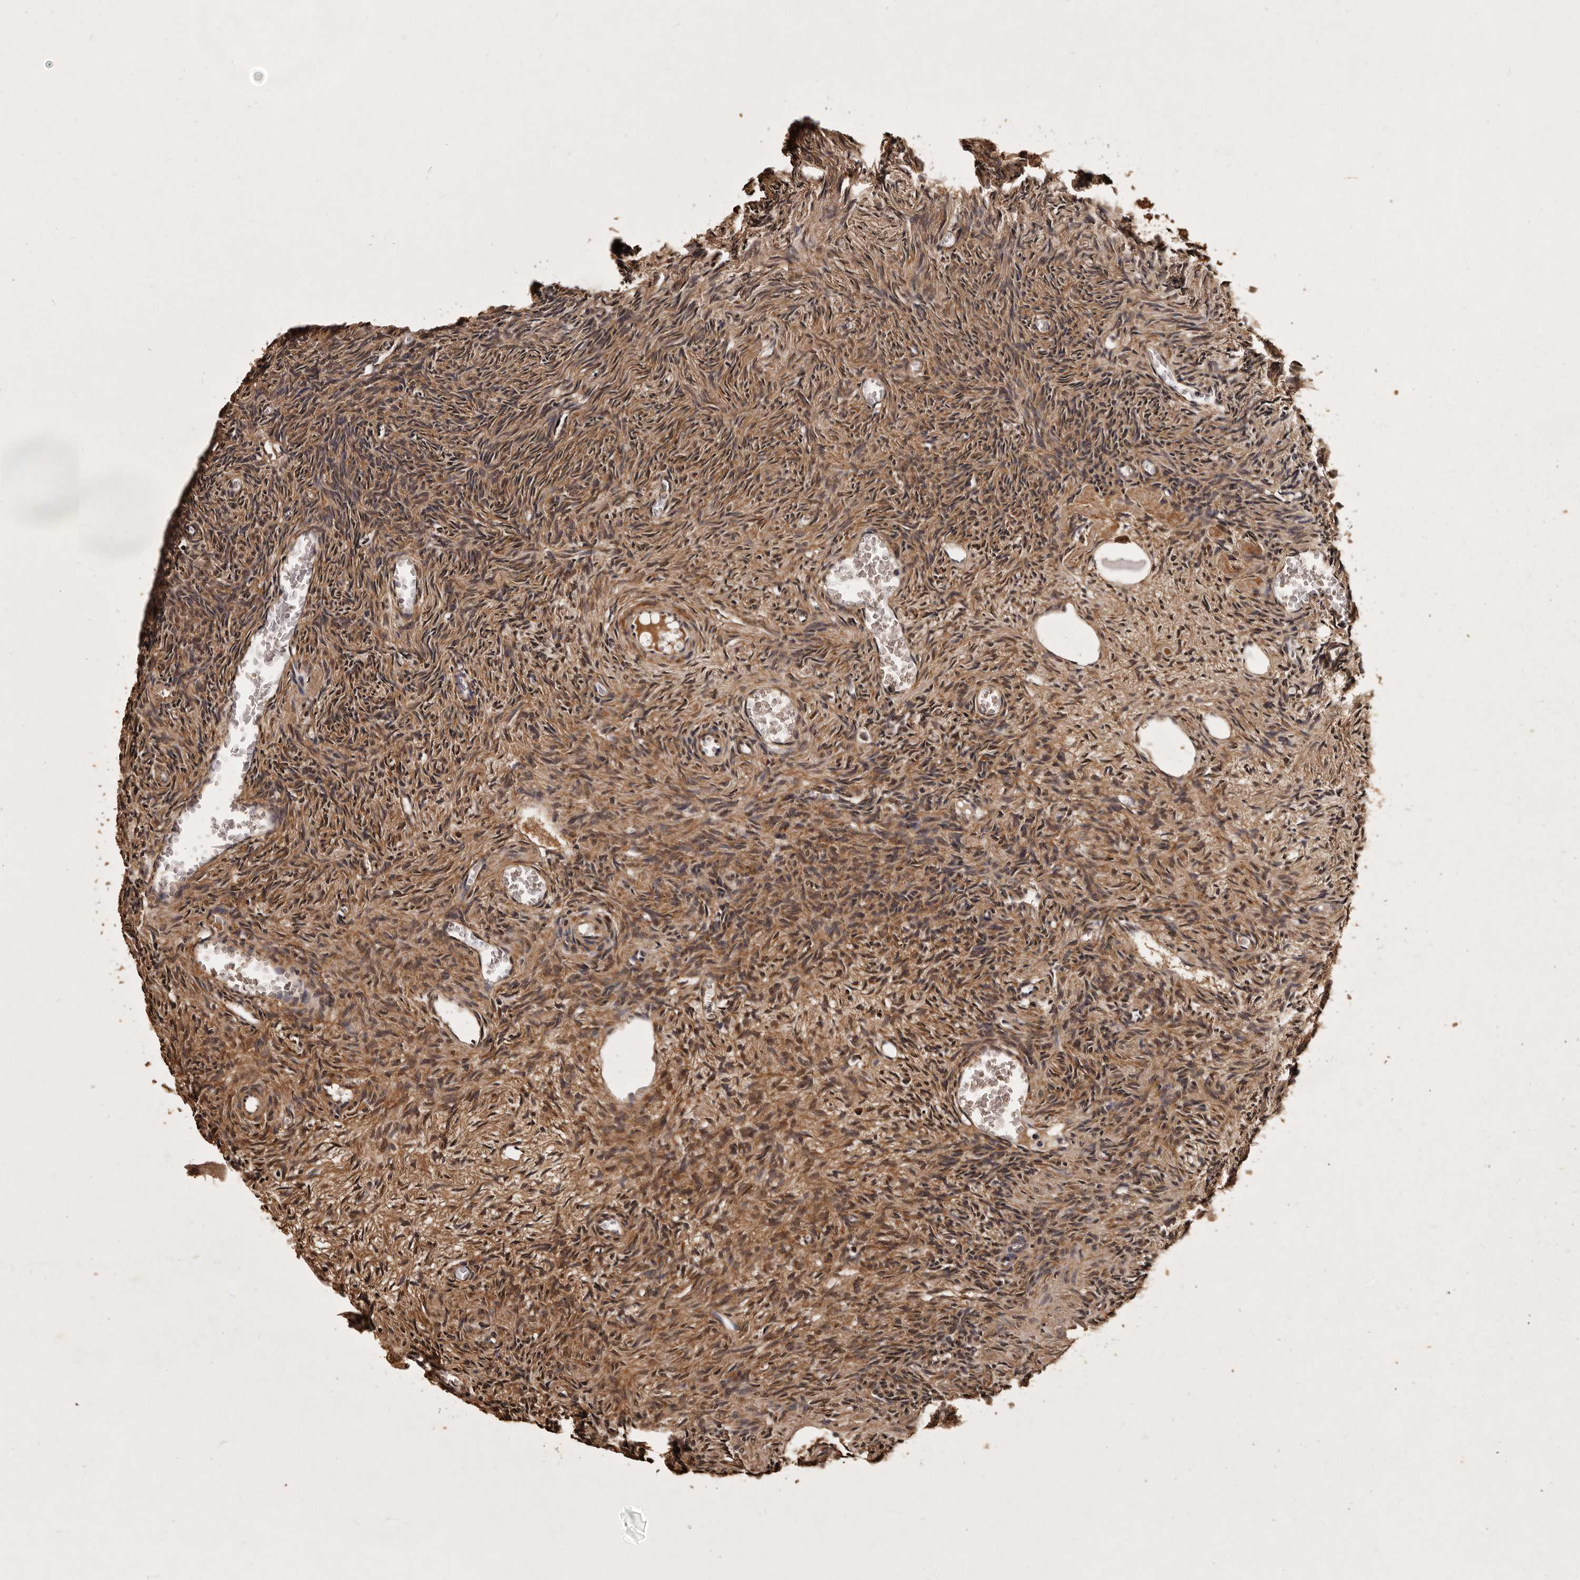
{"staining": {"intensity": "moderate", "quantity": ">75%", "location": "cytoplasmic/membranous"}, "tissue": "ovary", "cell_type": "Ovarian stroma cells", "image_type": "normal", "snomed": [{"axis": "morphology", "description": "Normal tissue, NOS"}, {"axis": "topography", "description": "Ovary"}], "caption": "This micrograph exhibits immunohistochemistry staining of normal ovary, with medium moderate cytoplasmic/membranous positivity in approximately >75% of ovarian stroma cells.", "gene": "PARS2", "patient": {"sex": "female", "age": 27}}